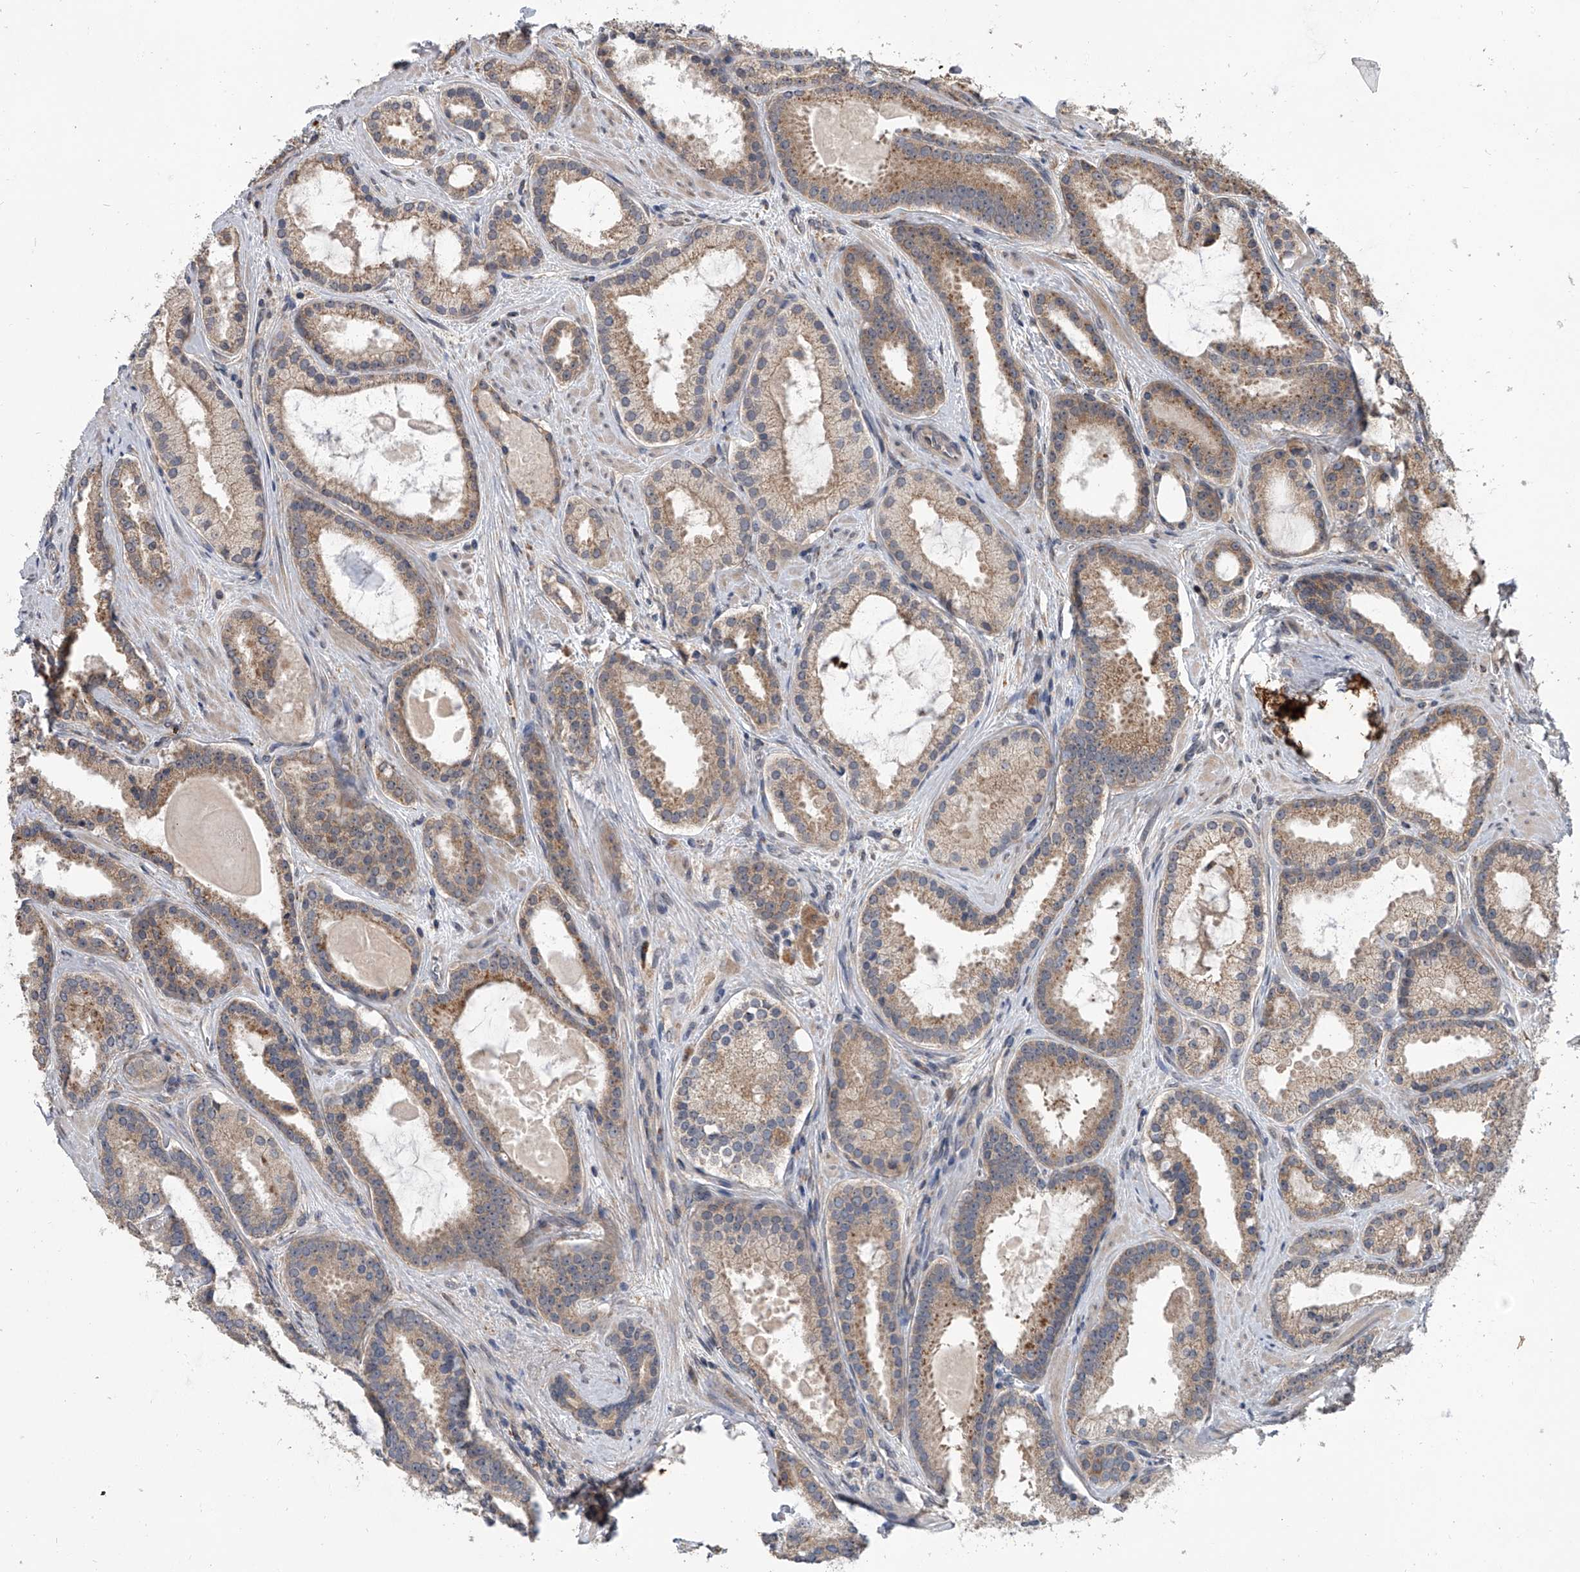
{"staining": {"intensity": "weak", "quantity": ">75%", "location": "cytoplasmic/membranous"}, "tissue": "prostate cancer", "cell_type": "Tumor cells", "image_type": "cancer", "snomed": [{"axis": "morphology", "description": "Adenocarcinoma, High grade"}, {"axis": "topography", "description": "Prostate"}], "caption": "A brown stain highlights weak cytoplasmic/membranous staining of a protein in human prostate cancer tumor cells.", "gene": "GEMIN8", "patient": {"sex": "male", "age": 60}}